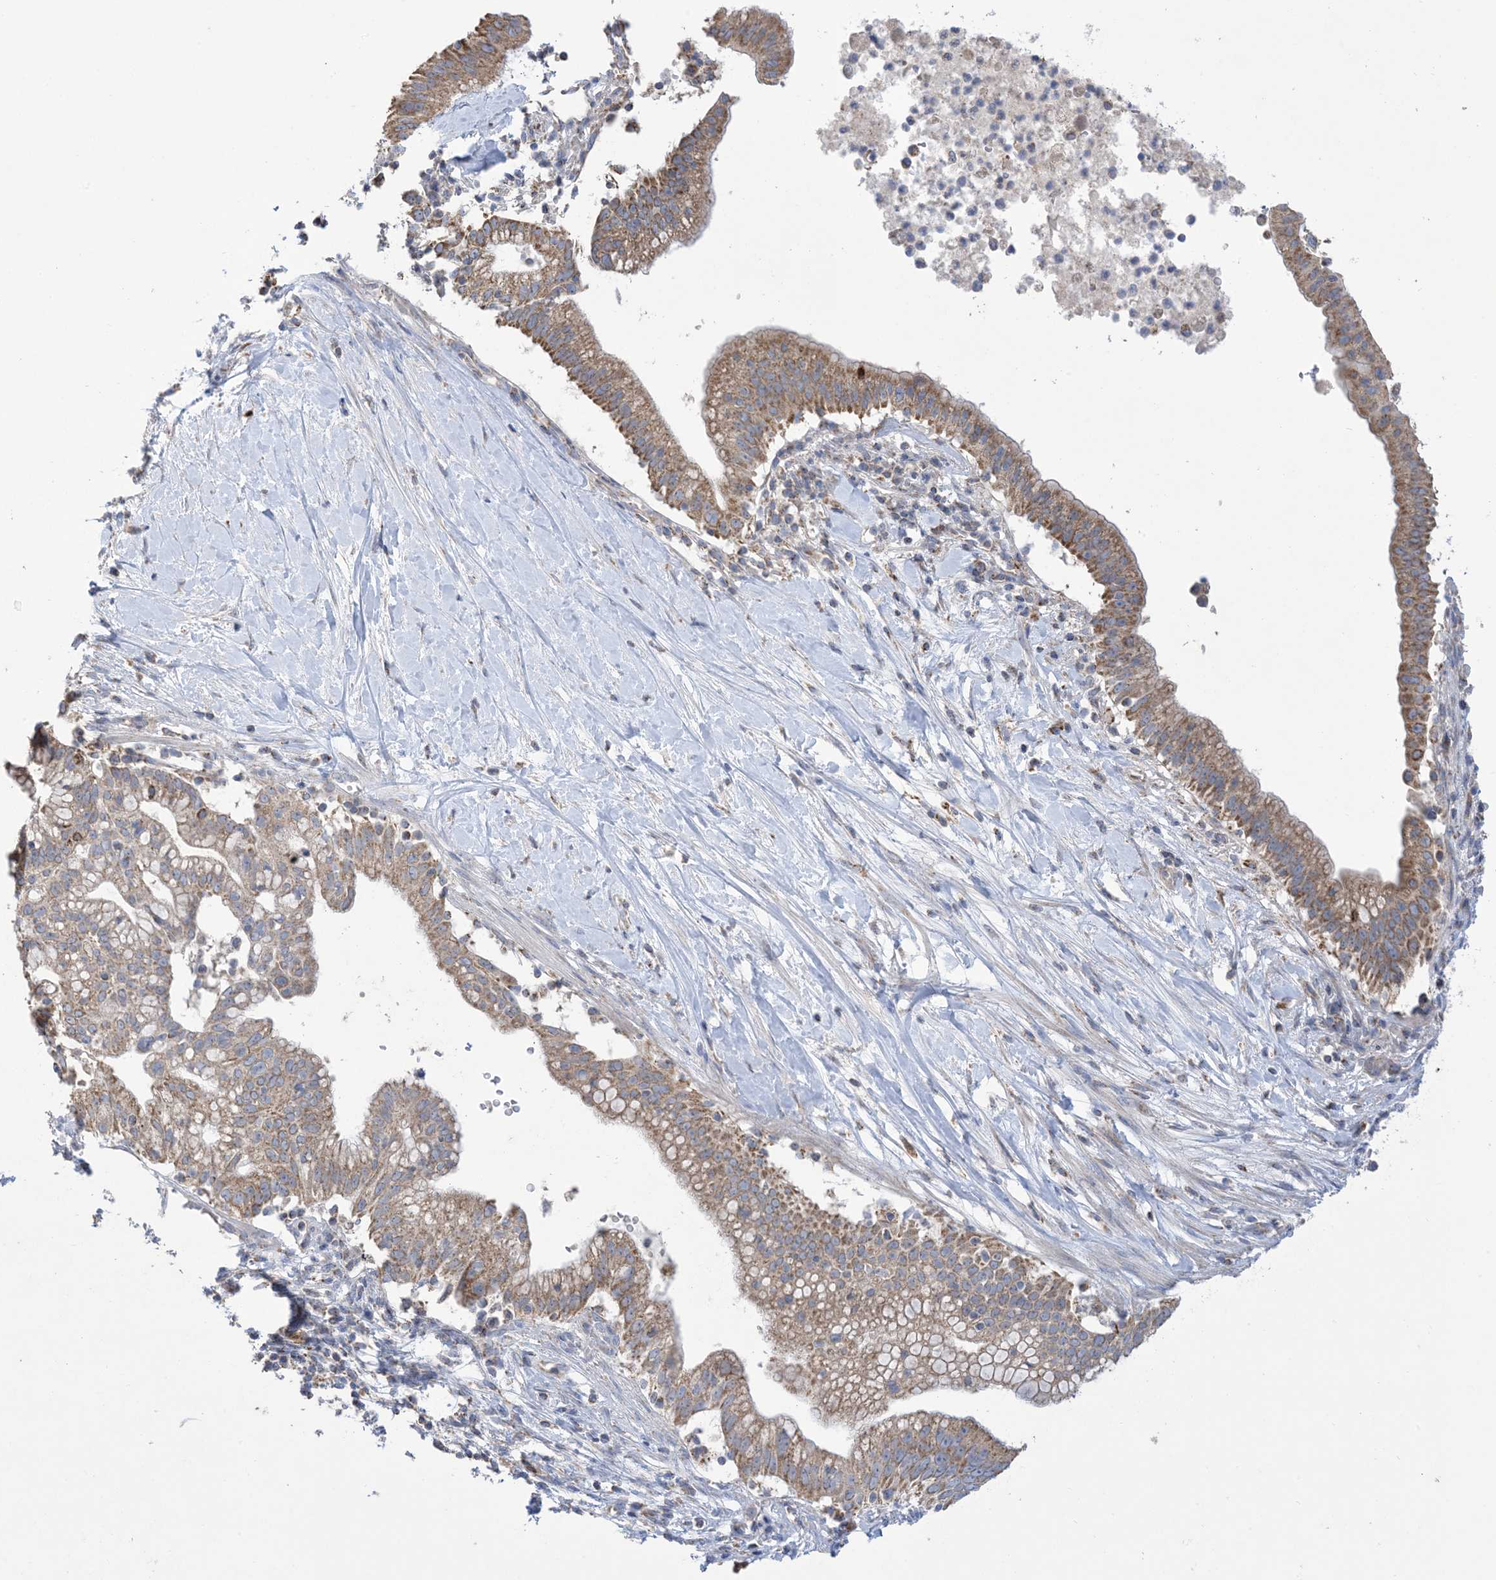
{"staining": {"intensity": "moderate", "quantity": "25%-75%", "location": "cytoplasmic/membranous"}, "tissue": "pancreatic cancer", "cell_type": "Tumor cells", "image_type": "cancer", "snomed": [{"axis": "morphology", "description": "Adenocarcinoma, NOS"}, {"axis": "topography", "description": "Pancreas"}], "caption": "Brown immunohistochemical staining in human pancreatic cancer (adenocarcinoma) exhibits moderate cytoplasmic/membranous staining in about 25%-75% of tumor cells. (Stains: DAB in brown, nuclei in blue, Microscopy: brightfield microscopy at high magnification).", "gene": "CLEC16A", "patient": {"sex": "male", "age": 68}}